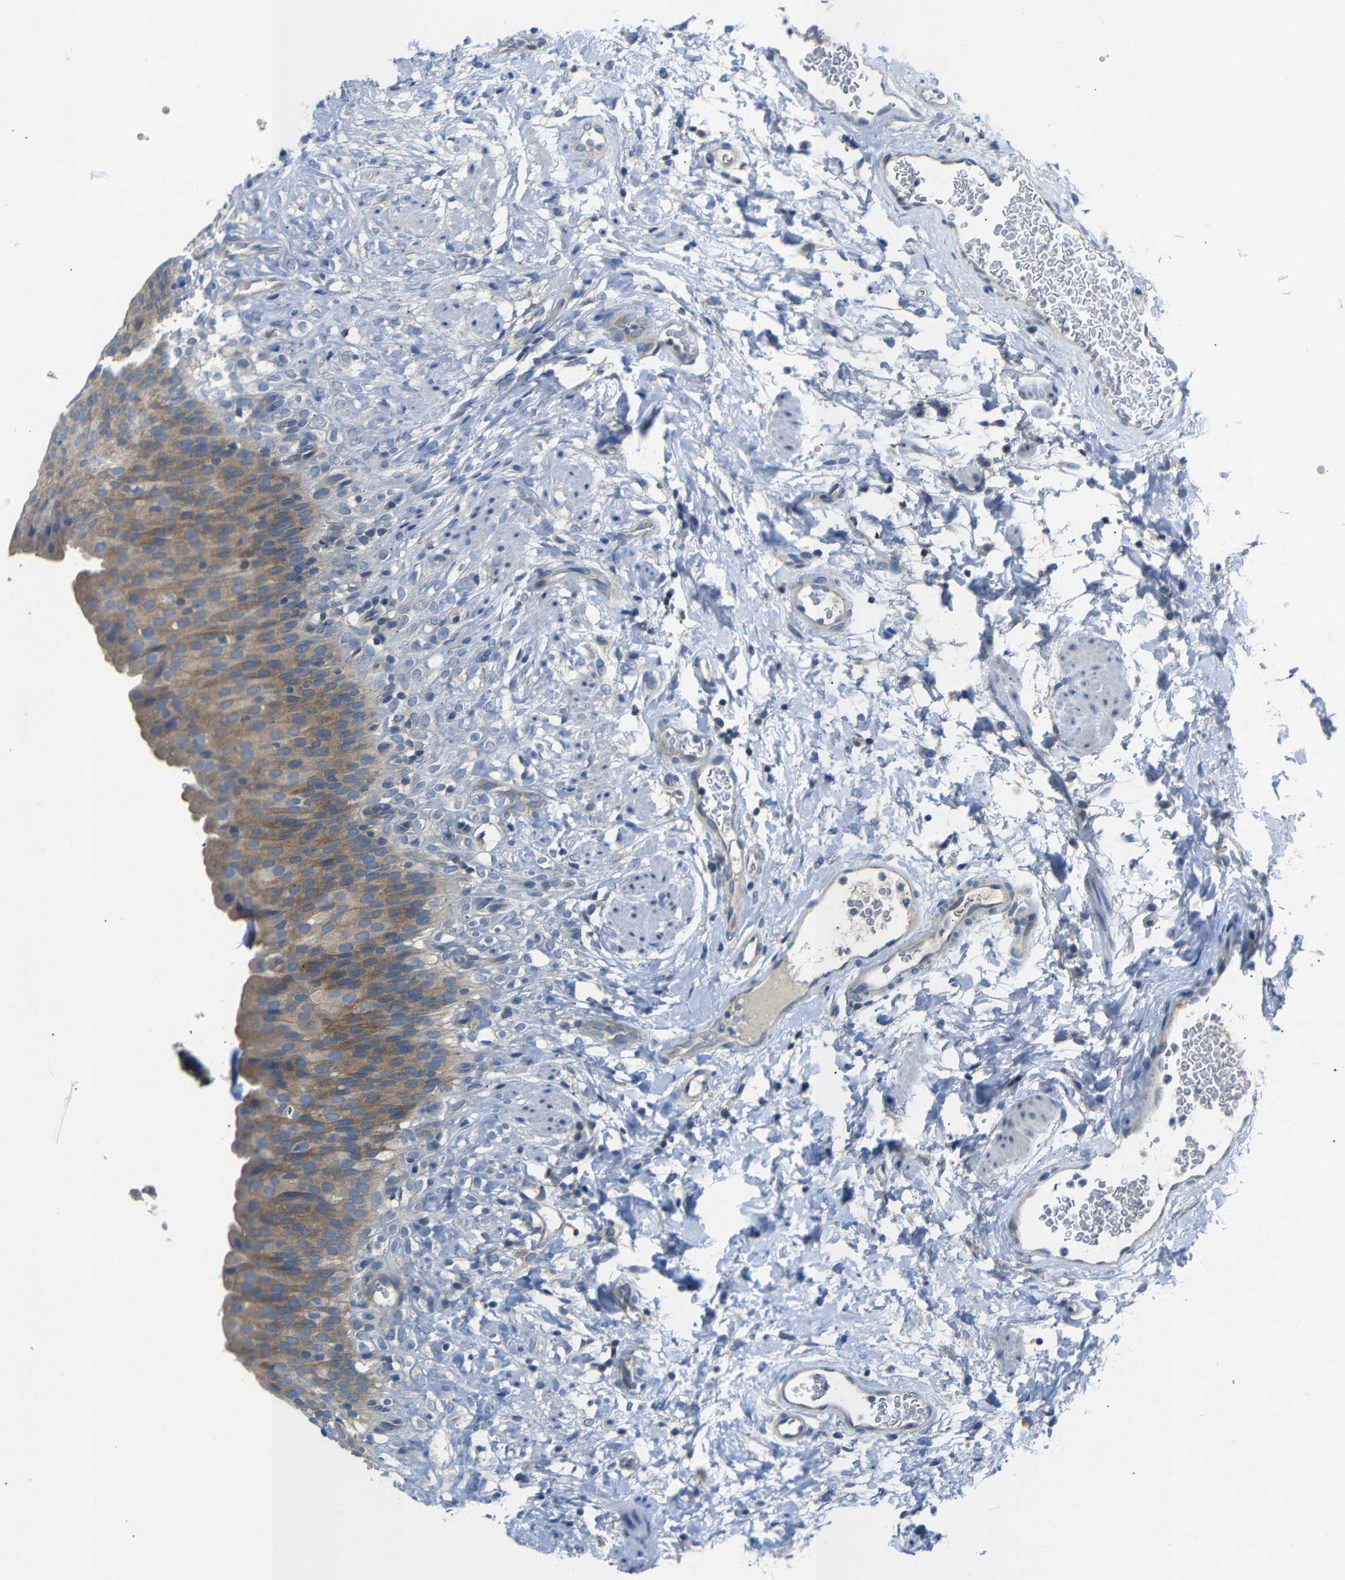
{"staining": {"intensity": "moderate", "quantity": ">75%", "location": "cytoplasmic/membranous"}, "tissue": "urinary bladder", "cell_type": "Urothelial cells", "image_type": "normal", "snomed": [{"axis": "morphology", "description": "Normal tissue, NOS"}, {"axis": "topography", "description": "Urinary bladder"}], "caption": "Urinary bladder stained for a protein (brown) shows moderate cytoplasmic/membranous positive expression in approximately >75% of urothelial cells.", "gene": "DCP1A", "patient": {"sex": "female", "age": 79}}